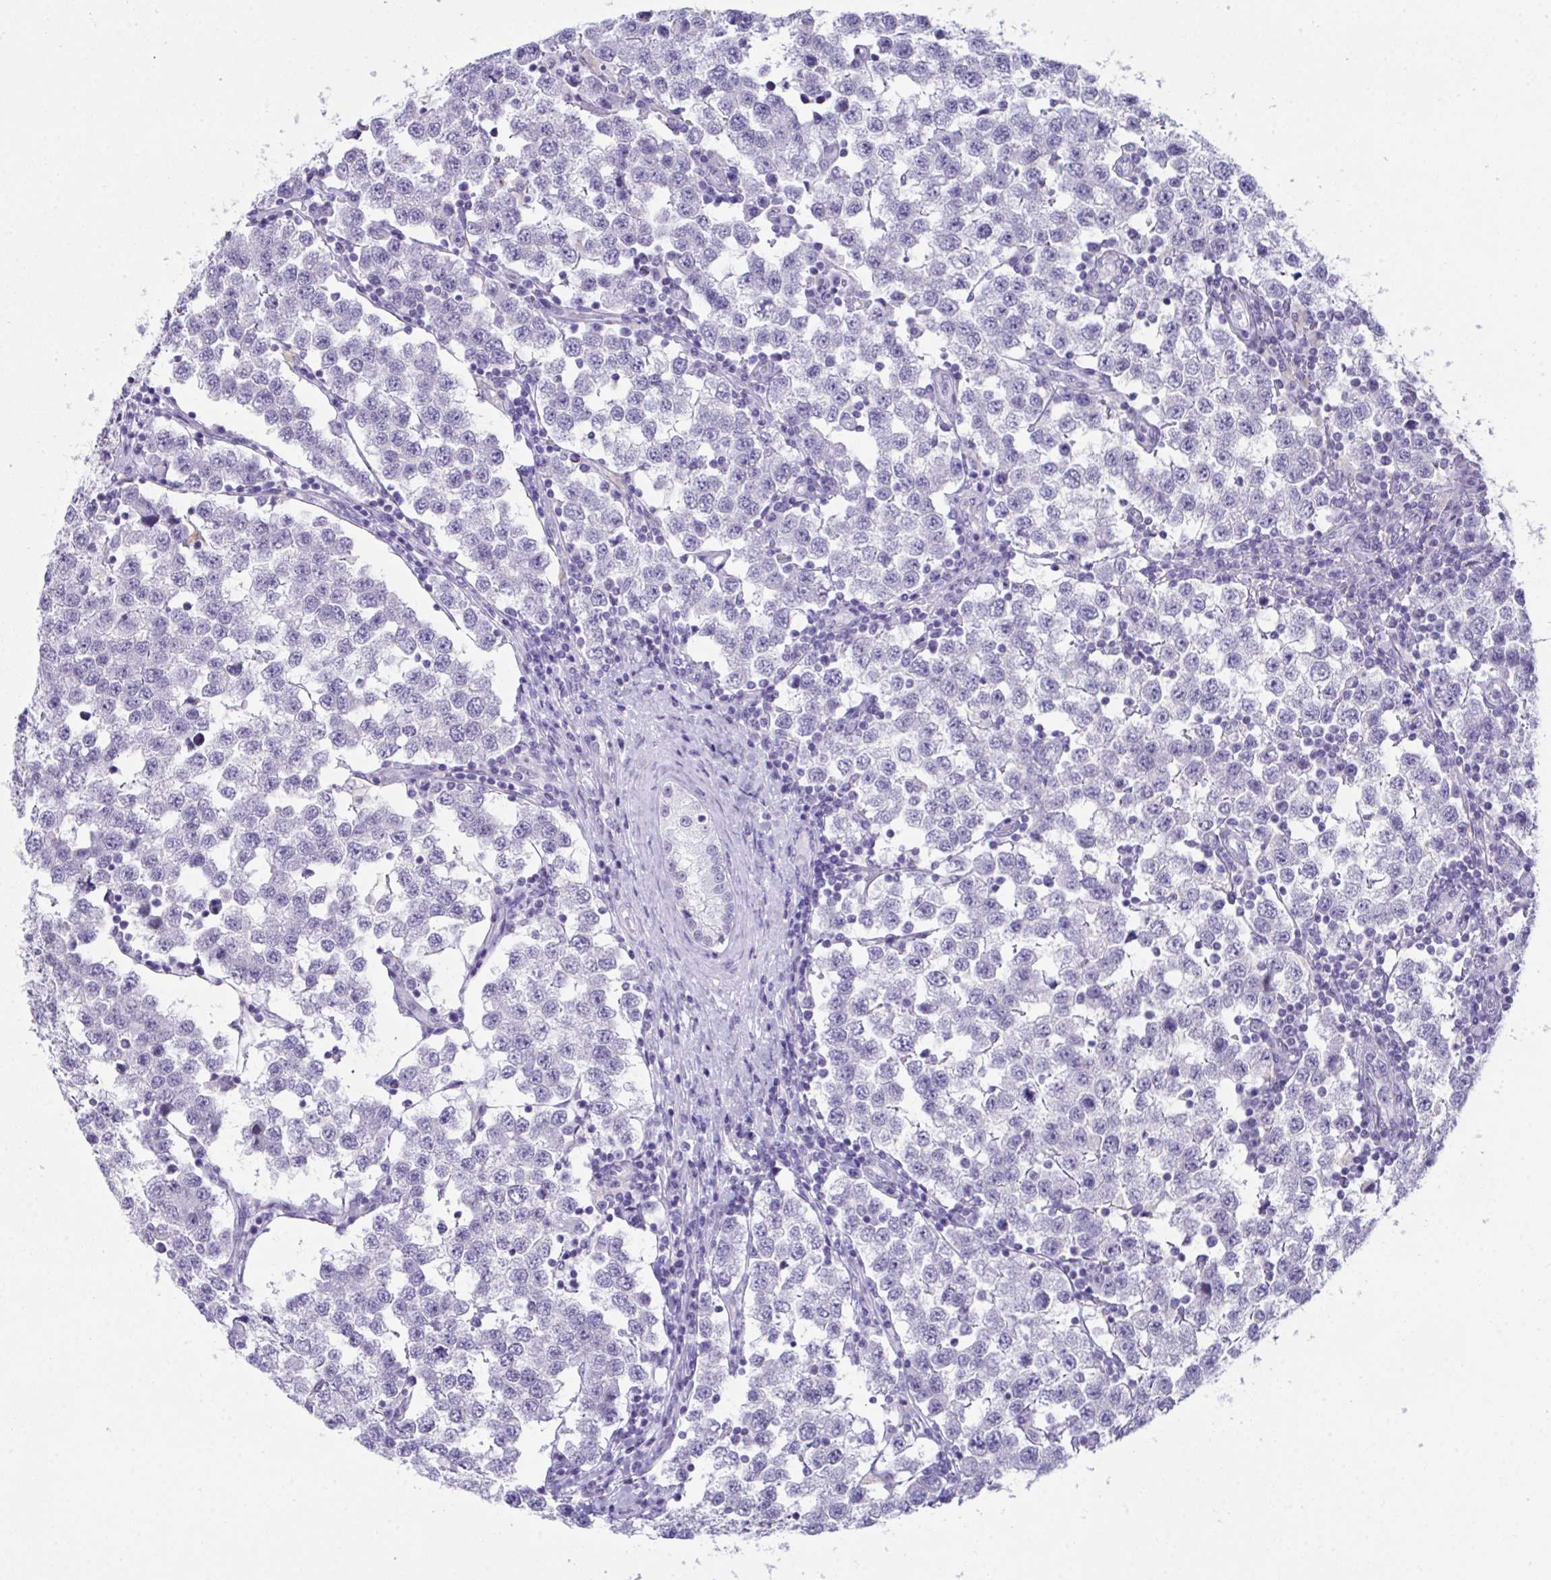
{"staining": {"intensity": "negative", "quantity": "none", "location": "none"}, "tissue": "testis cancer", "cell_type": "Tumor cells", "image_type": "cancer", "snomed": [{"axis": "morphology", "description": "Seminoma, NOS"}, {"axis": "topography", "description": "Testis"}], "caption": "High magnification brightfield microscopy of testis cancer stained with DAB (3,3'-diaminobenzidine) (brown) and counterstained with hematoxylin (blue): tumor cells show no significant expression.", "gene": "ATP6V0D2", "patient": {"sex": "male", "age": 34}}